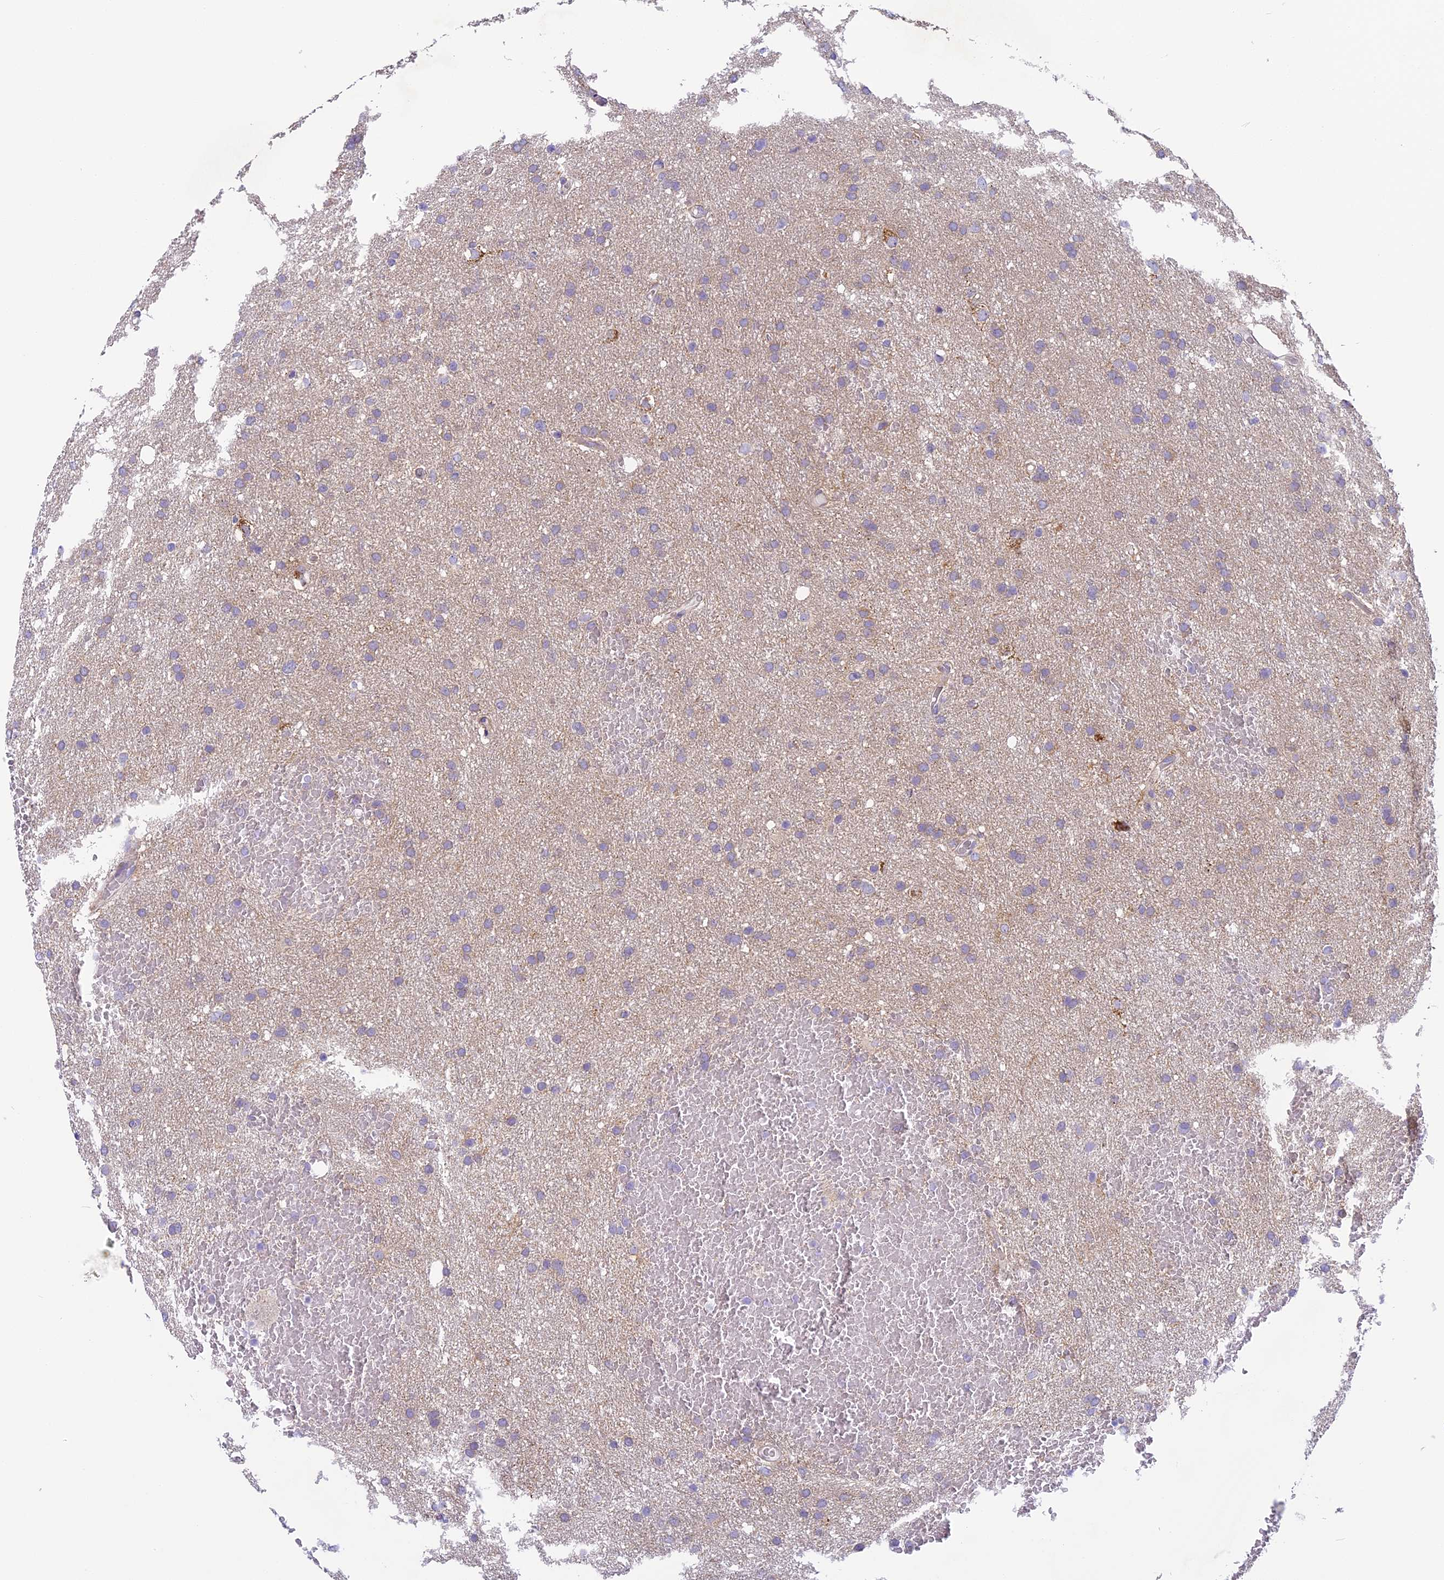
{"staining": {"intensity": "negative", "quantity": "none", "location": "none"}, "tissue": "glioma", "cell_type": "Tumor cells", "image_type": "cancer", "snomed": [{"axis": "morphology", "description": "Glioma, malignant, High grade"}, {"axis": "topography", "description": "Cerebral cortex"}], "caption": "This is an immunohistochemistry micrograph of glioma. There is no staining in tumor cells.", "gene": "ARHGEF37", "patient": {"sex": "female", "age": 36}}